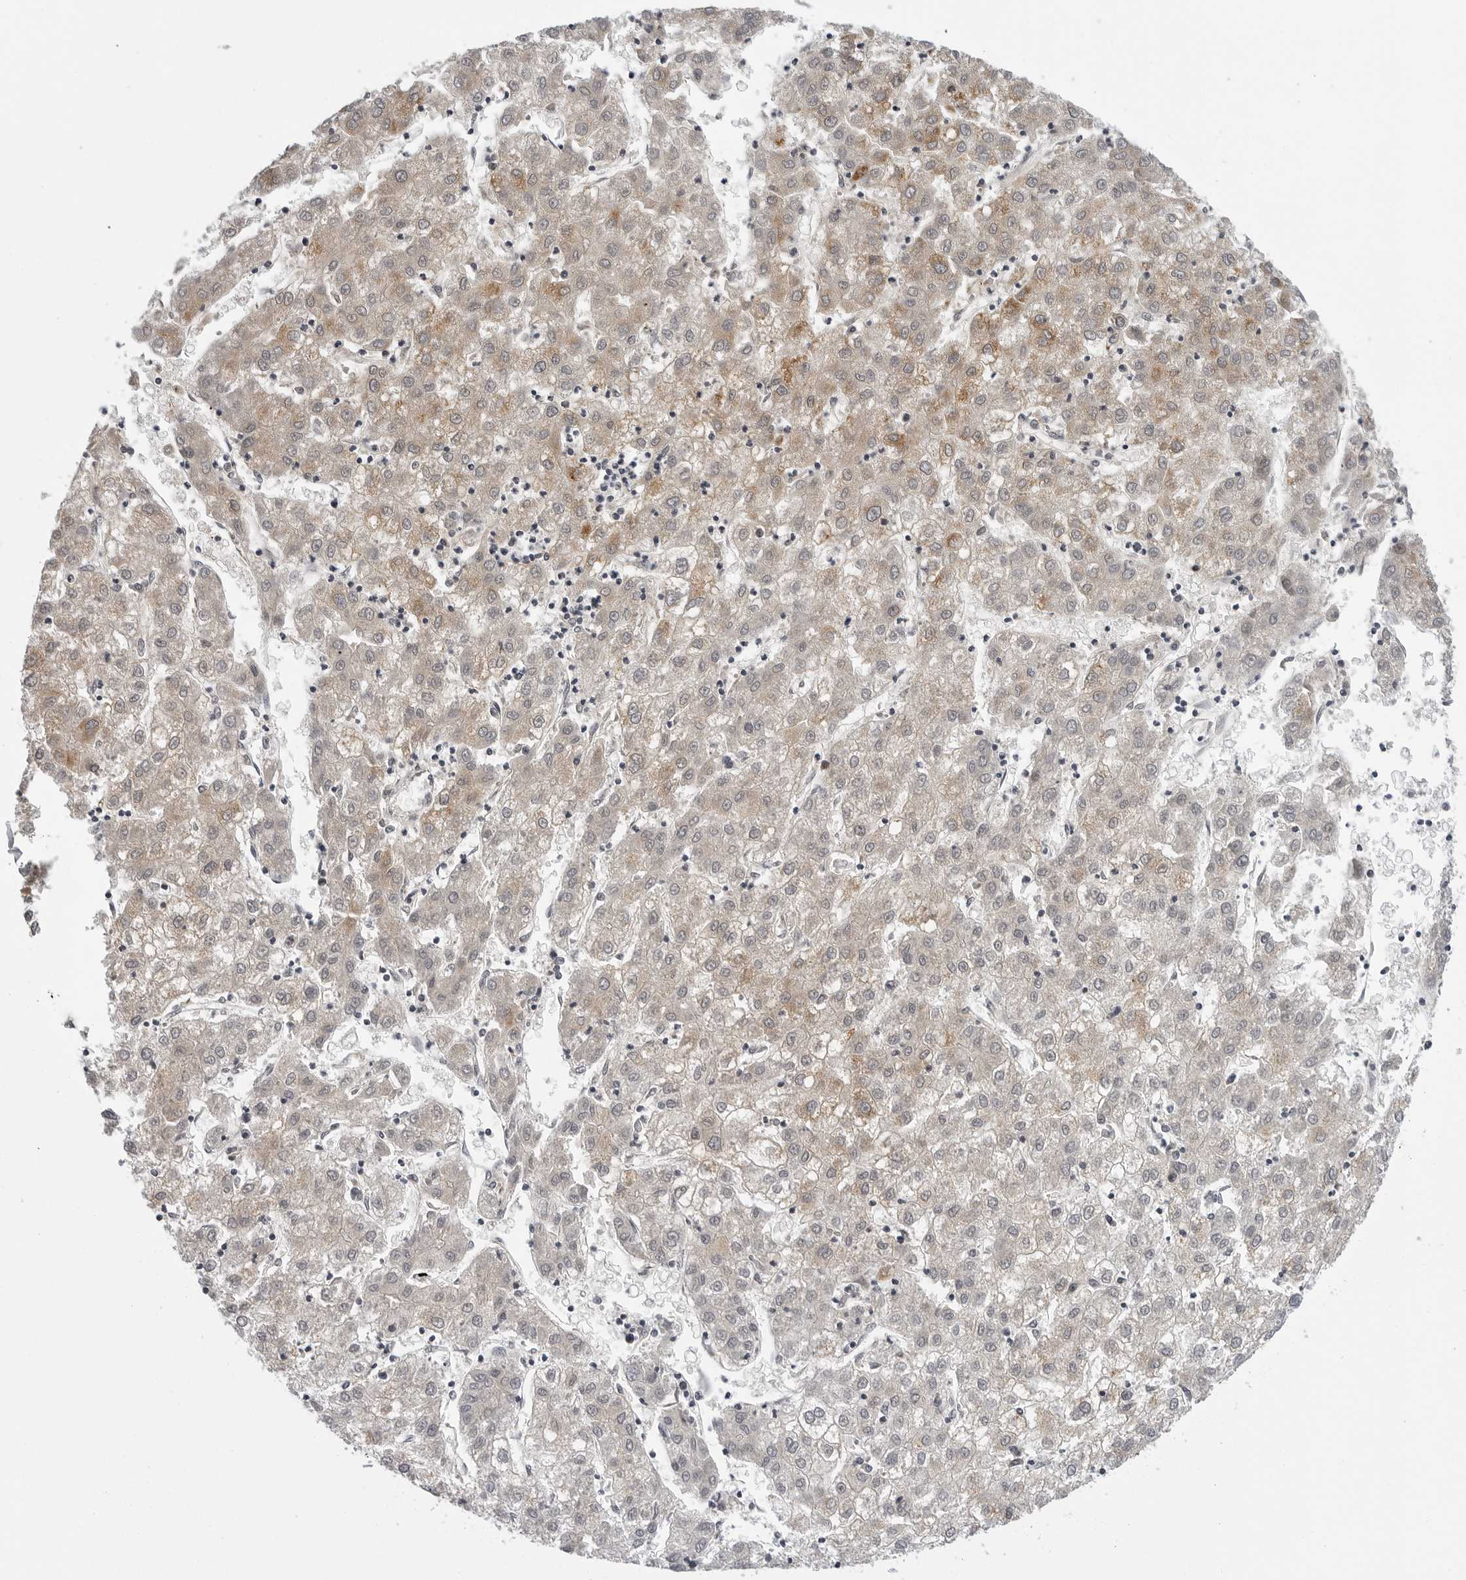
{"staining": {"intensity": "weak", "quantity": "25%-75%", "location": "cytoplasmic/membranous"}, "tissue": "liver cancer", "cell_type": "Tumor cells", "image_type": "cancer", "snomed": [{"axis": "morphology", "description": "Carcinoma, Hepatocellular, NOS"}, {"axis": "topography", "description": "Liver"}], "caption": "The micrograph shows immunohistochemical staining of liver cancer. There is weak cytoplasmic/membranous expression is appreciated in about 25%-75% of tumor cells. (Stains: DAB in brown, nuclei in blue, Microscopy: brightfield microscopy at high magnification).", "gene": "CDK20", "patient": {"sex": "male", "age": 72}}